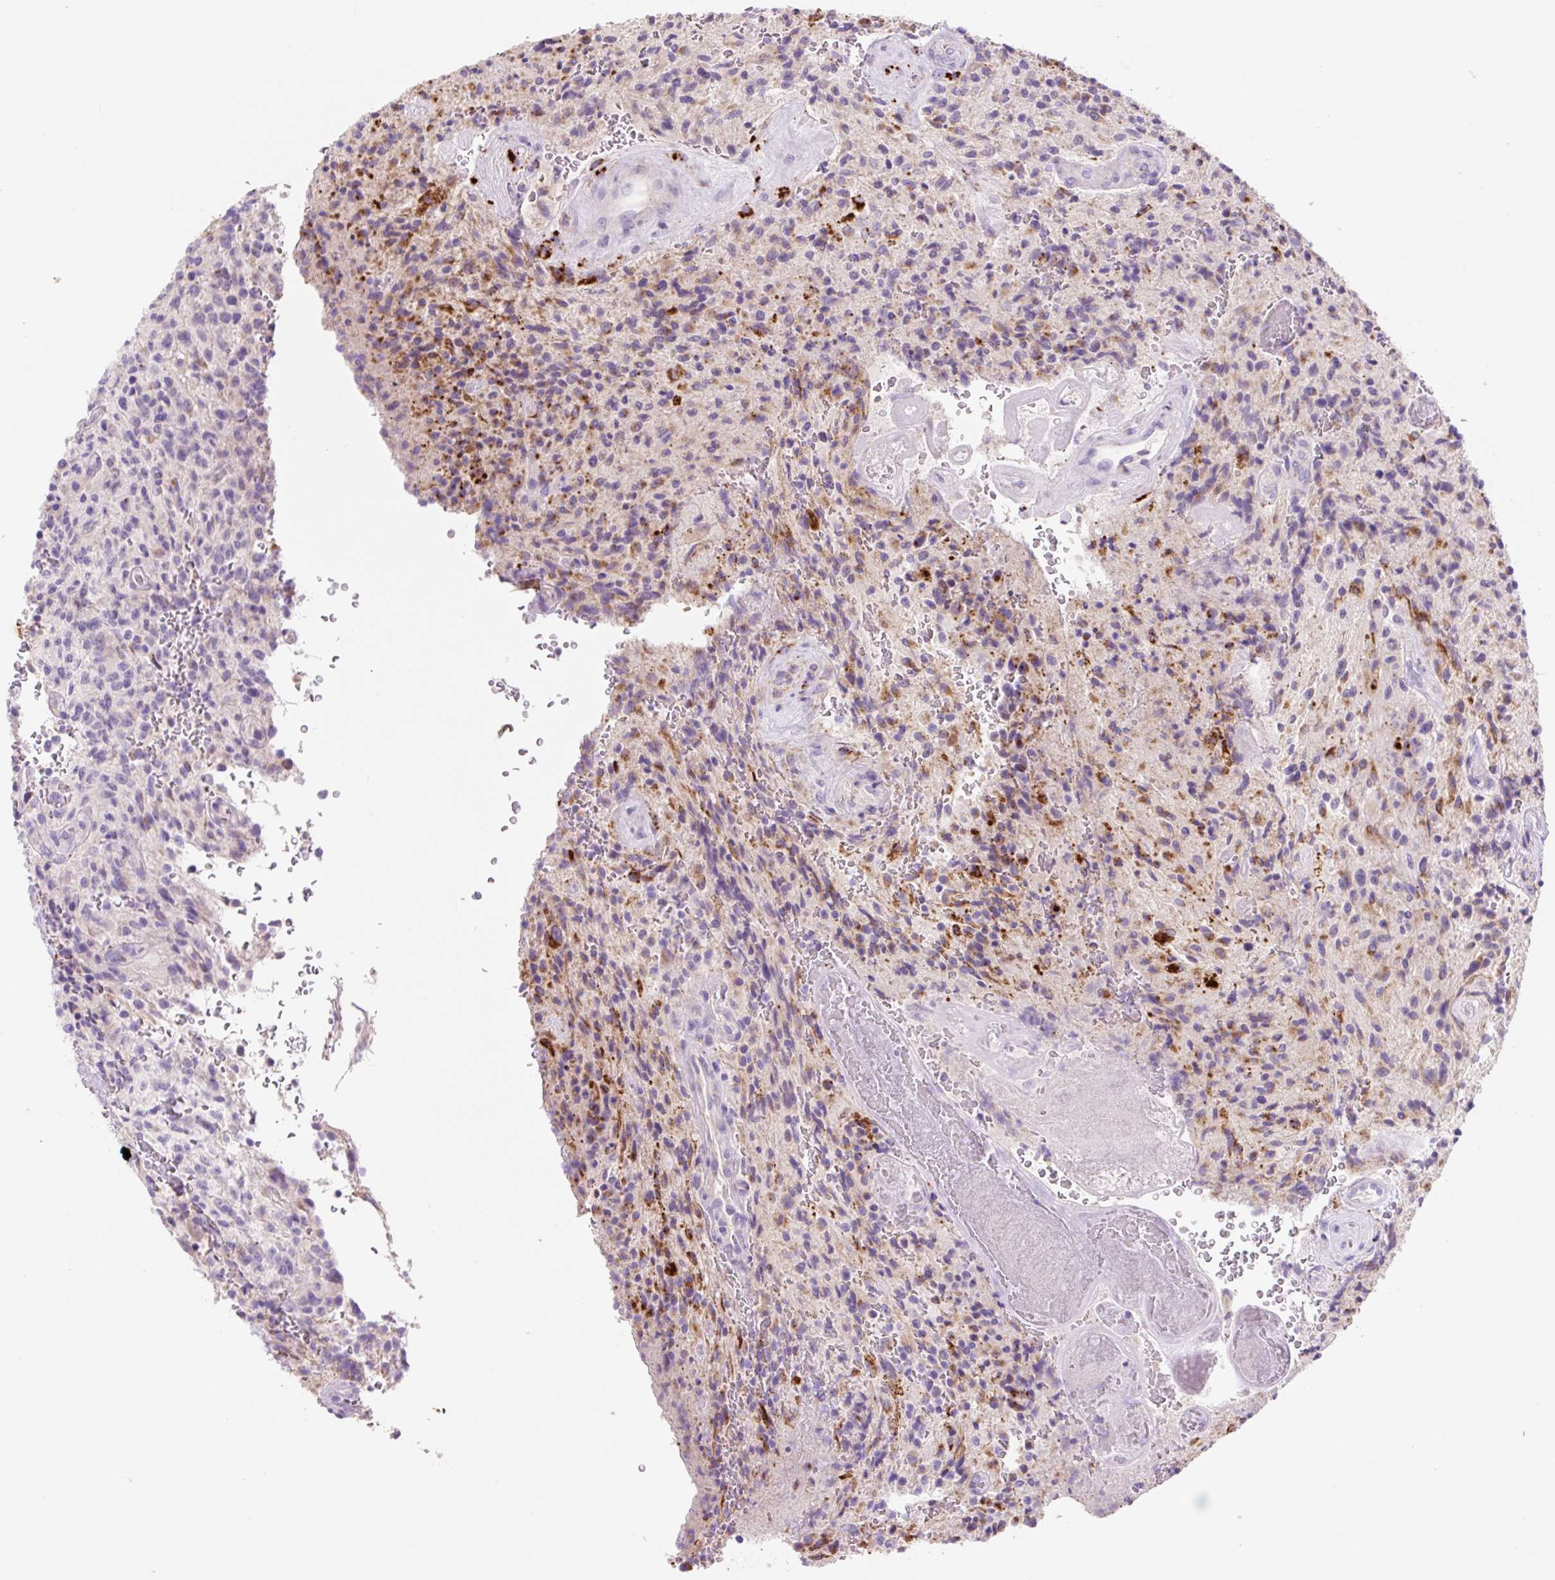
{"staining": {"intensity": "moderate", "quantity": "<25%", "location": "cytoplasmic/membranous"}, "tissue": "glioma", "cell_type": "Tumor cells", "image_type": "cancer", "snomed": [{"axis": "morphology", "description": "Normal tissue, NOS"}, {"axis": "morphology", "description": "Glioma, malignant, High grade"}, {"axis": "topography", "description": "Cerebral cortex"}], "caption": "There is low levels of moderate cytoplasmic/membranous positivity in tumor cells of malignant glioma (high-grade), as demonstrated by immunohistochemical staining (brown color).", "gene": "HEXA", "patient": {"sex": "male", "age": 56}}